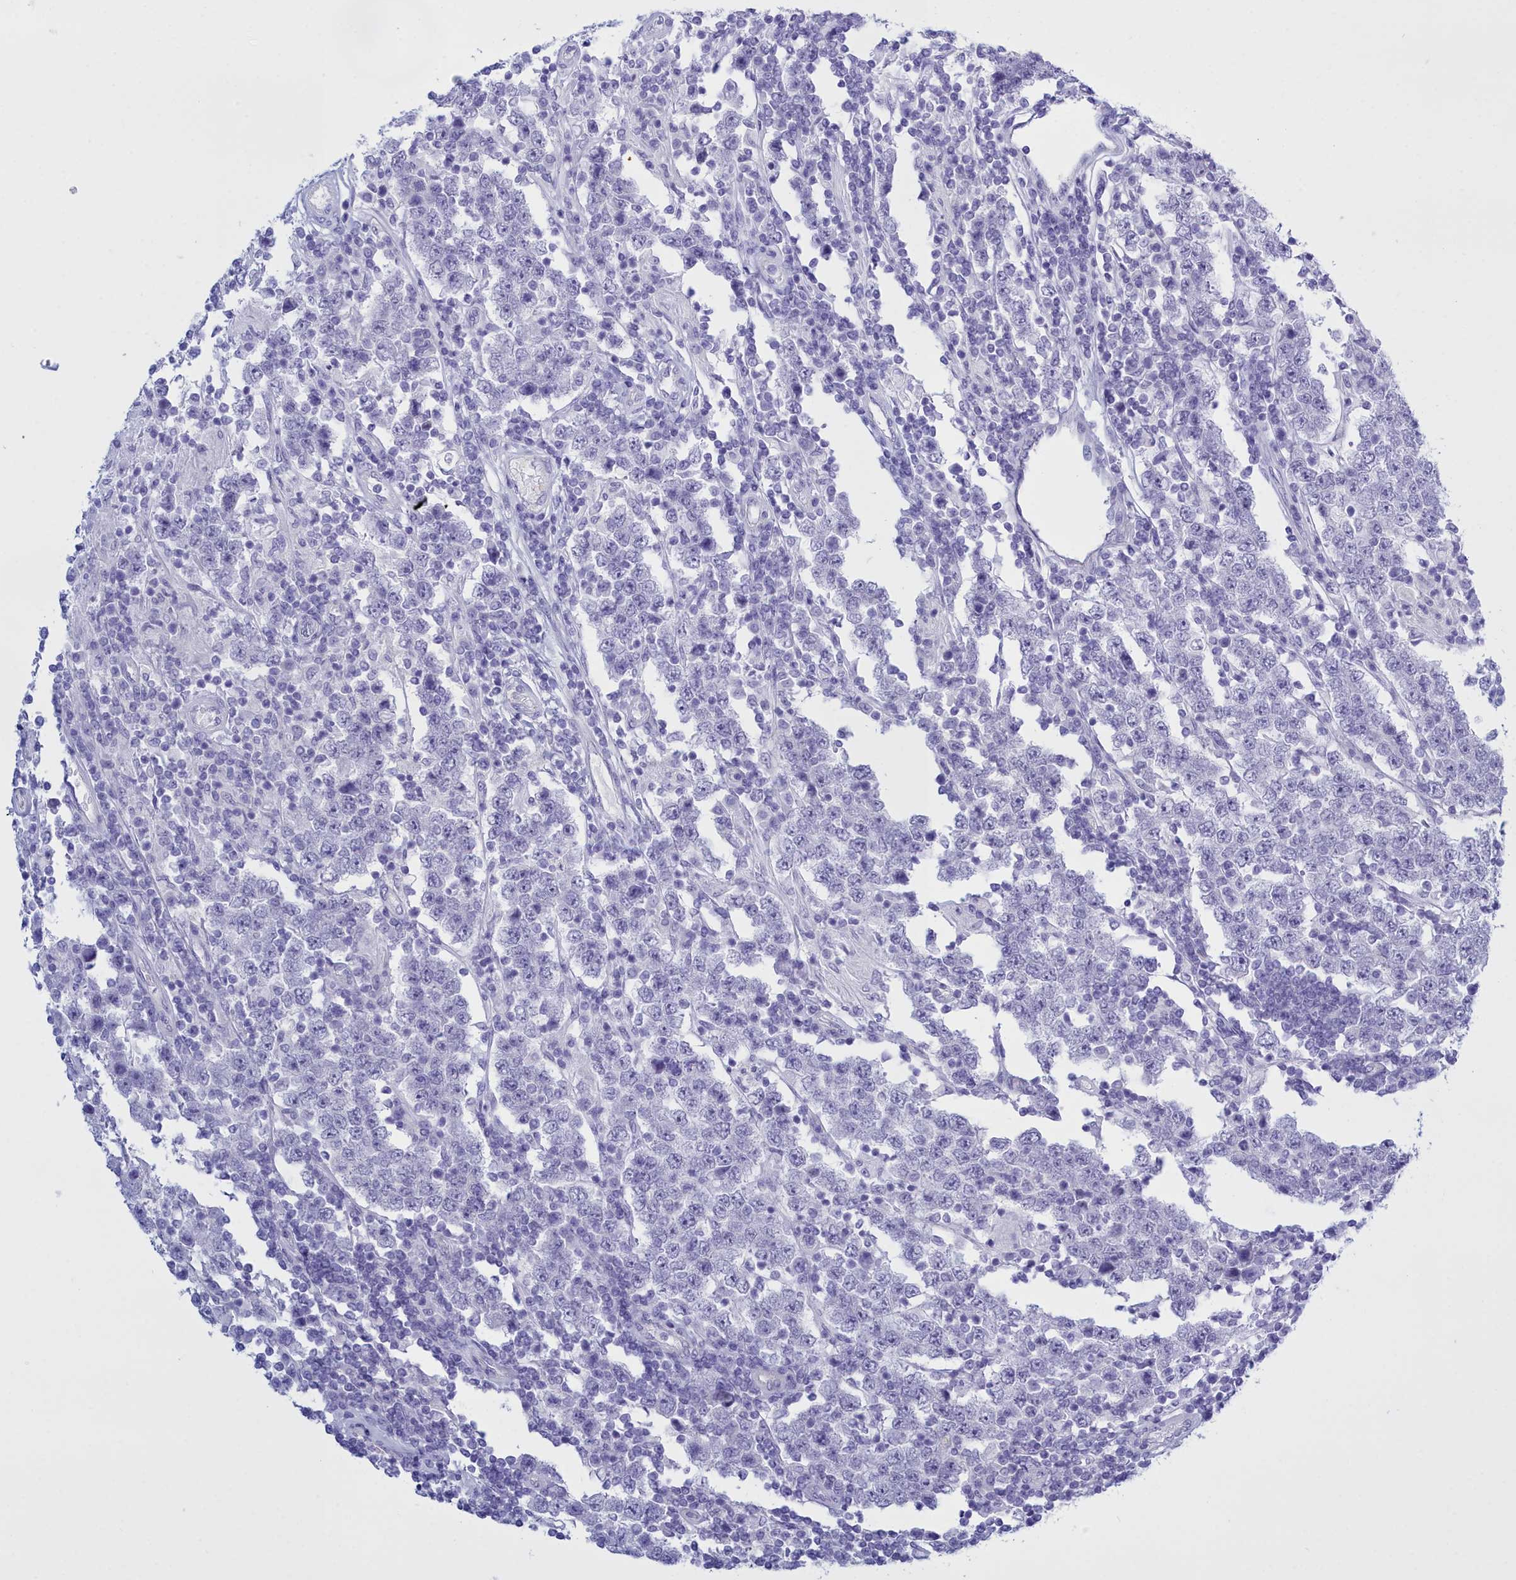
{"staining": {"intensity": "negative", "quantity": "none", "location": "none"}, "tissue": "testis cancer", "cell_type": "Tumor cells", "image_type": "cancer", "snomed": [{"axis": "morphology", "description": "Normal tissue, NOS"}, {"axis": "morphology", "description": "Urothelial carcinoma, High grade"}, {"axis": "morphology", "description": "Seminoma, NOS"}, {"axis": "morphology", "description": "Carcinoma, Embryonal, NOS"}, {"axis": "topography", "description": "Urinary bladder"}, {"axis": "topography", "description": "Testis"}], "caption": "Immunohistochemistry histopathology image of human testis cancer (high-grade urothelial carcinoma) stained for a protein (brown), which shows no staining in tumor cells.", "gene": "TMEM97", "patient": {"sex": "male", "age": 41}}